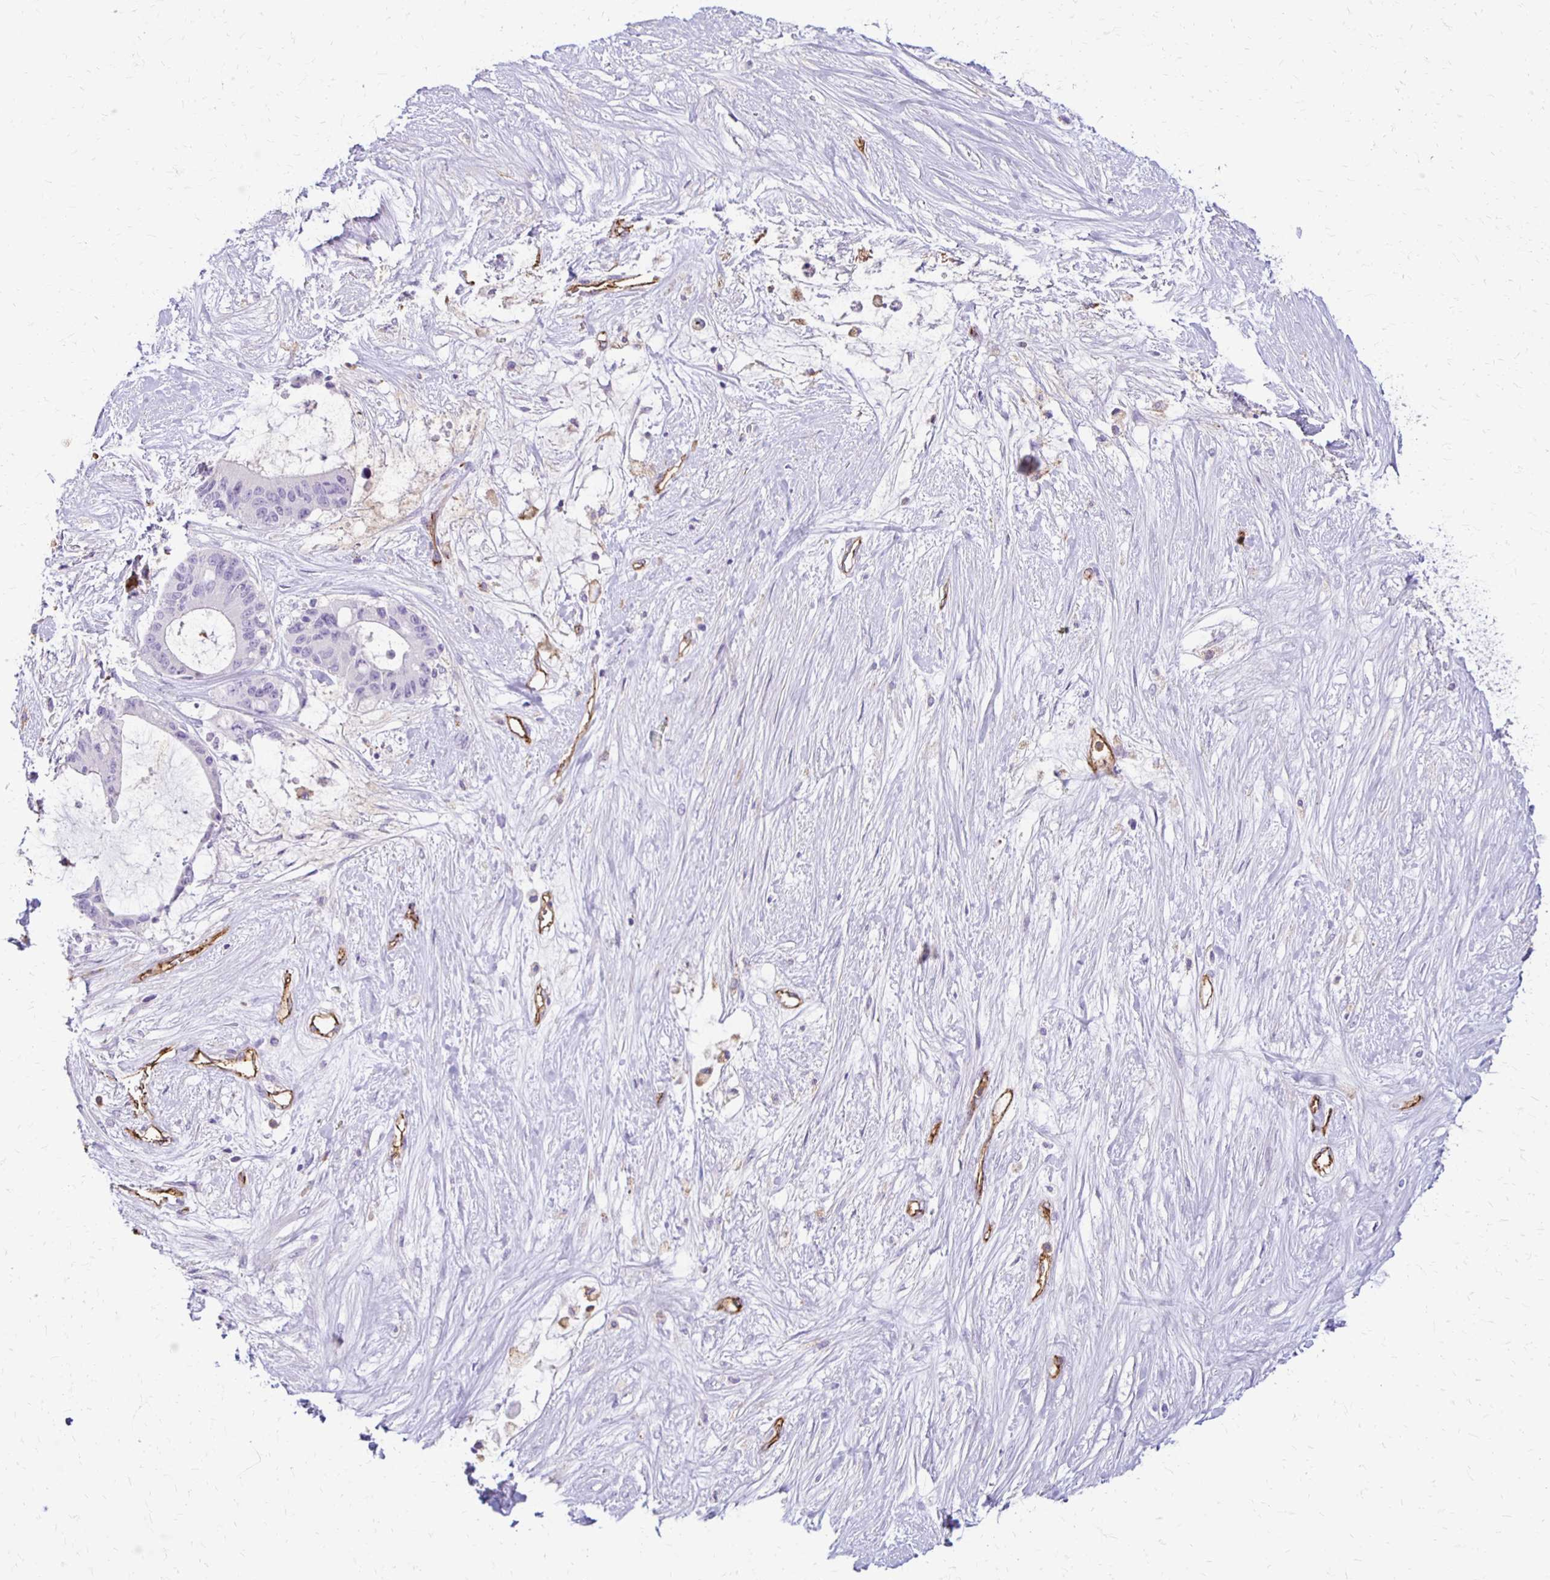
{"staining": {"intensity": "negative", "quantity": "none", "location": "none"}, "tissue": "liver cancer", "cell_type": "Tumor cells", "image_type": "cancer", "snomed": [{"axis": "morphology", "description": "Normal tissue, NOS"}, {"axis": "morphology", "description": "Cholangiocarcinoma"}, {"axis": "topography", "description": "Liver"}, {"axis": "topography", "description": "Peripheral nerve tissue"}], "caption": "An IHC micrograph of liver cancer is shown. There is no staining in tumor cells of liver cancer.", "gene": "TTYH1", "patient": {"sex": "female", "age": 73}}